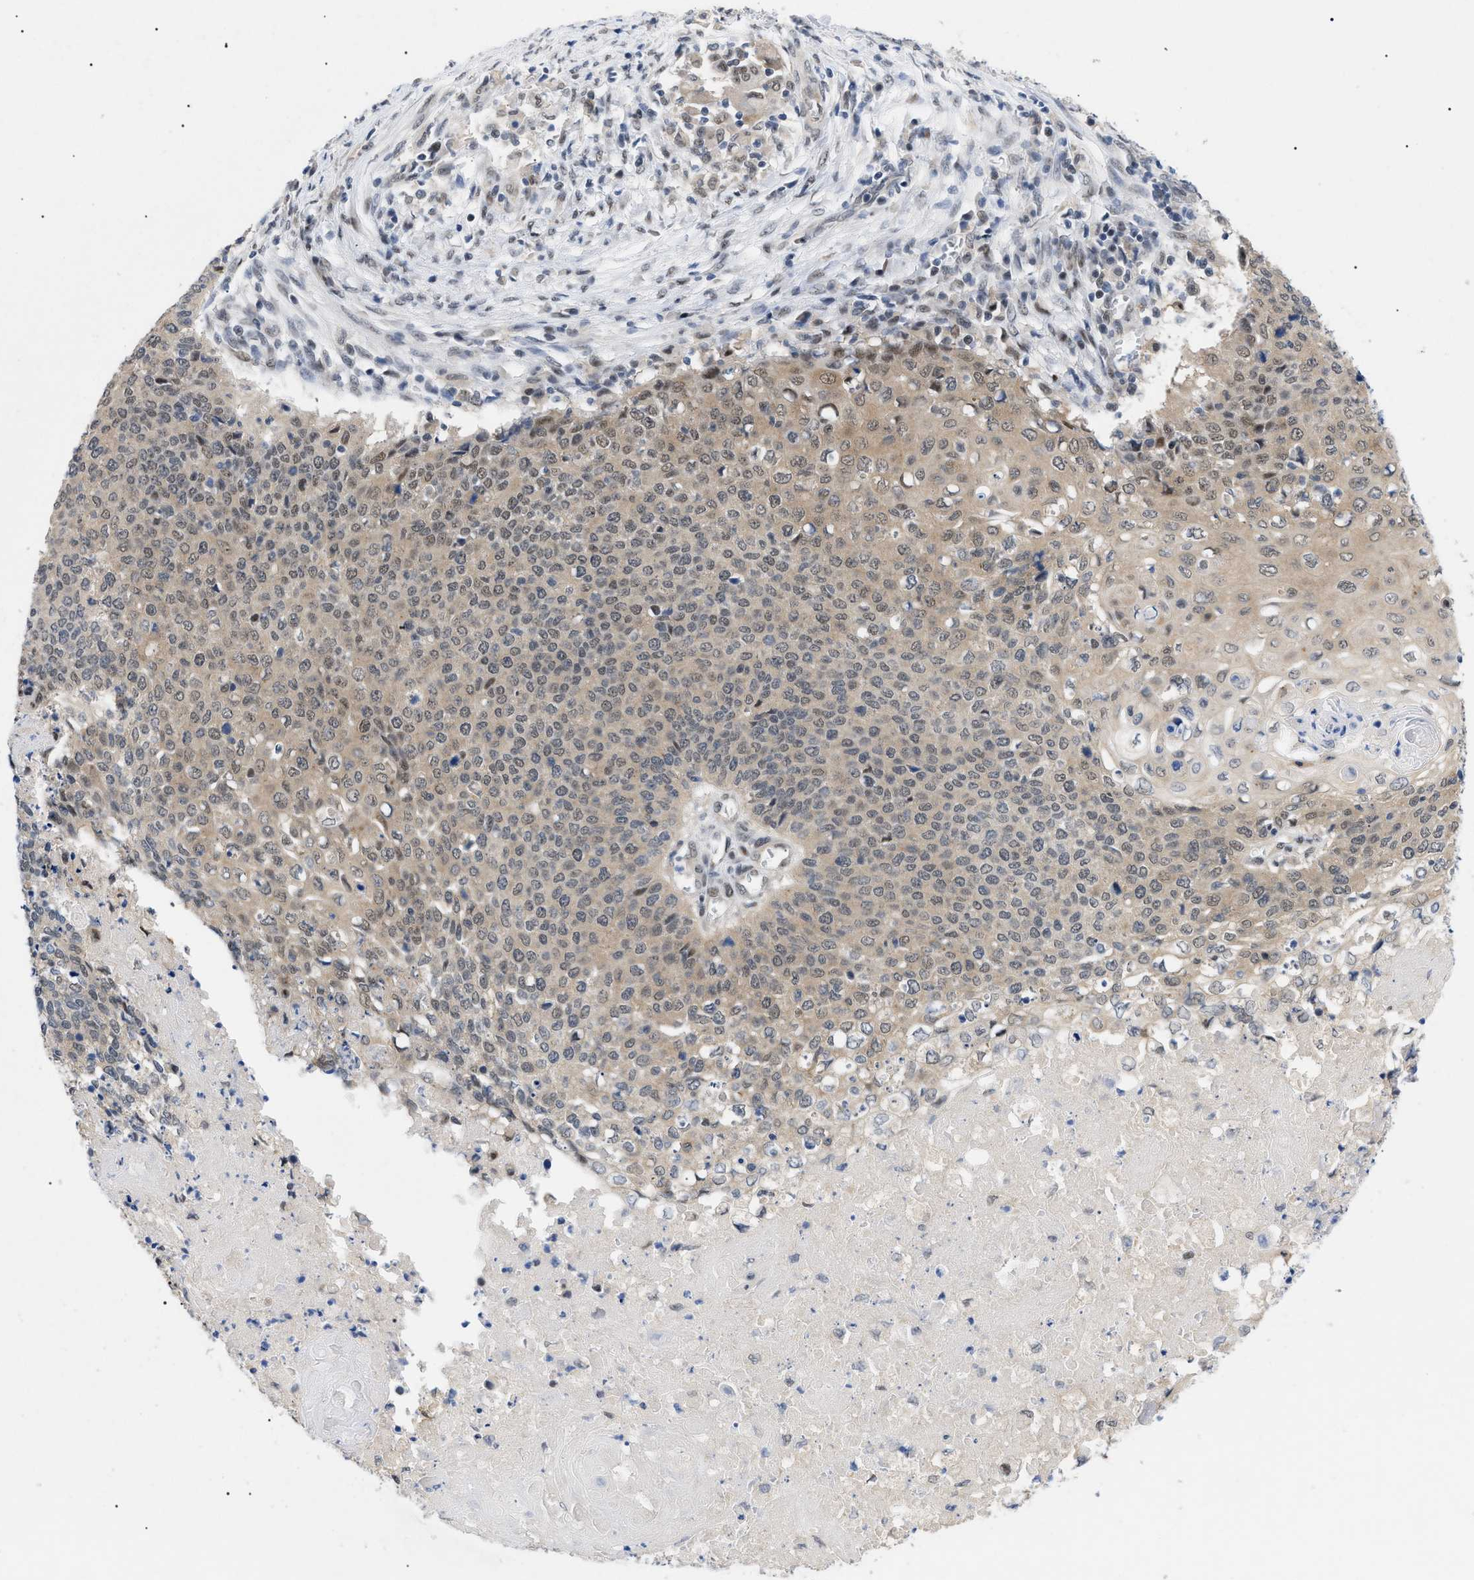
{"staining": {"intensity": "weak", "quantity": ">75%", "location": "cytoplasmic/membranous,nuclear"}, "tissue": "cervical cancer", "cell_type": "Tumor cells", "image_type": "cancer", "snomed": [{"axis": "morphology", "description": "Squamous cell carcinoma, NOS"}, {"axis": "topography", "description": "Cervix"}], "caption": "An image of human squamous cell carcinoma (cervical) stained for a protein shows weak cytoplasmic/membranous and nuclear brown staining in tumor cells. (Stains: DAB in brown, nuclei in blue, Microscopy: brightfield microscopy at high magnification).", "gene": "GARRE1", "patient": {"sex": "female", "age": 39}}